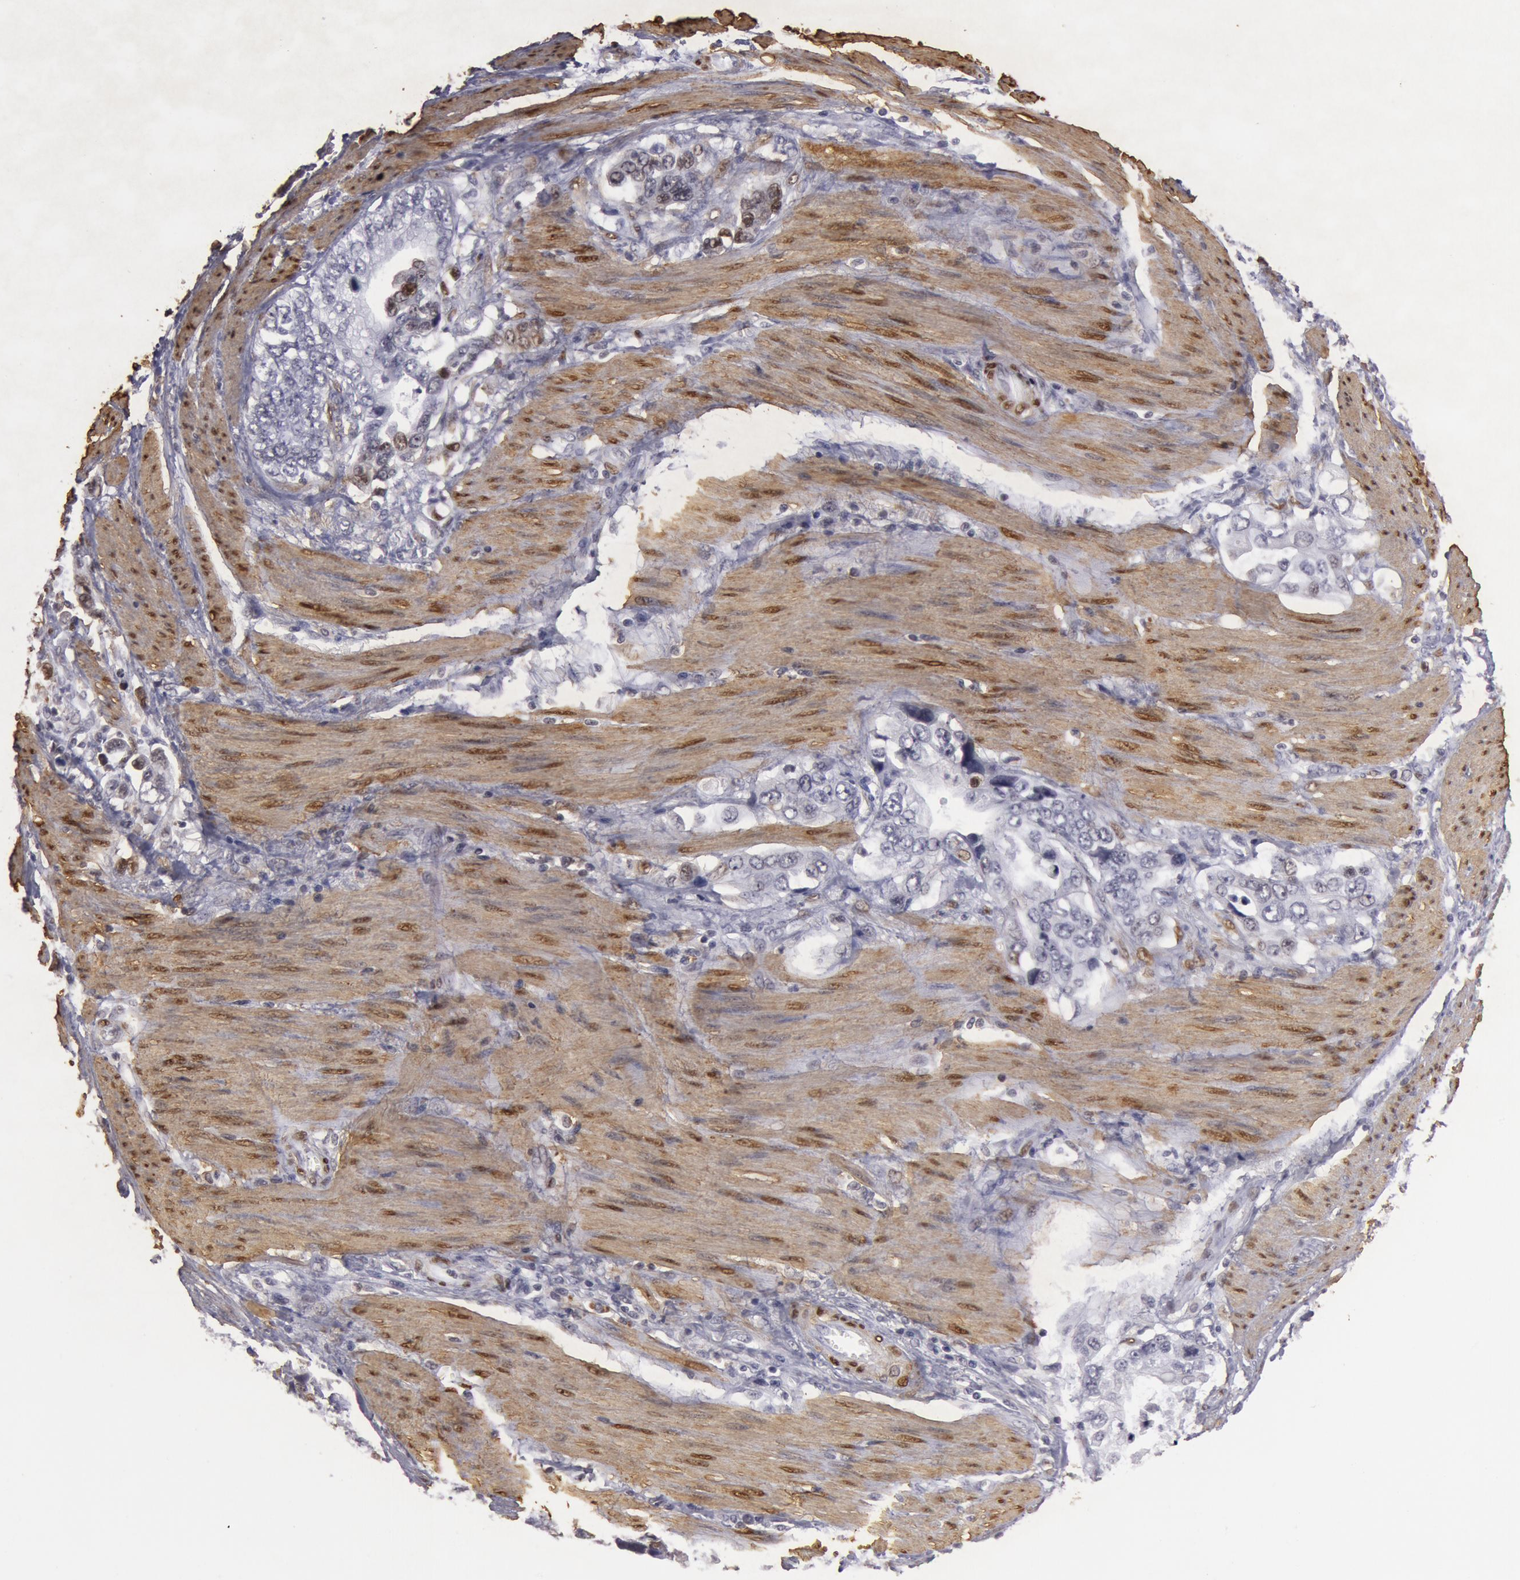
{"staining": {"intensity": "negative", "quantity": "none", "location": "none"}, "tissue": "stomach cancer", "cell_type": "Tumor cells", "image_type": "cancer", "snomed": [{"axis": "morphology", "description": "Adenocarcinoma, NOS"}, {"axis": "topography", "description": "Pancreas"}, {"axis": "topography", "description": "Stomach, upper"}], "caption": "A histopathology image of stomach adenocarcinoma stained for a protein reveals no brown staining in tumor cells.", "gene": "TAGLN", "patient": {"sex": "male", "age": 77}}